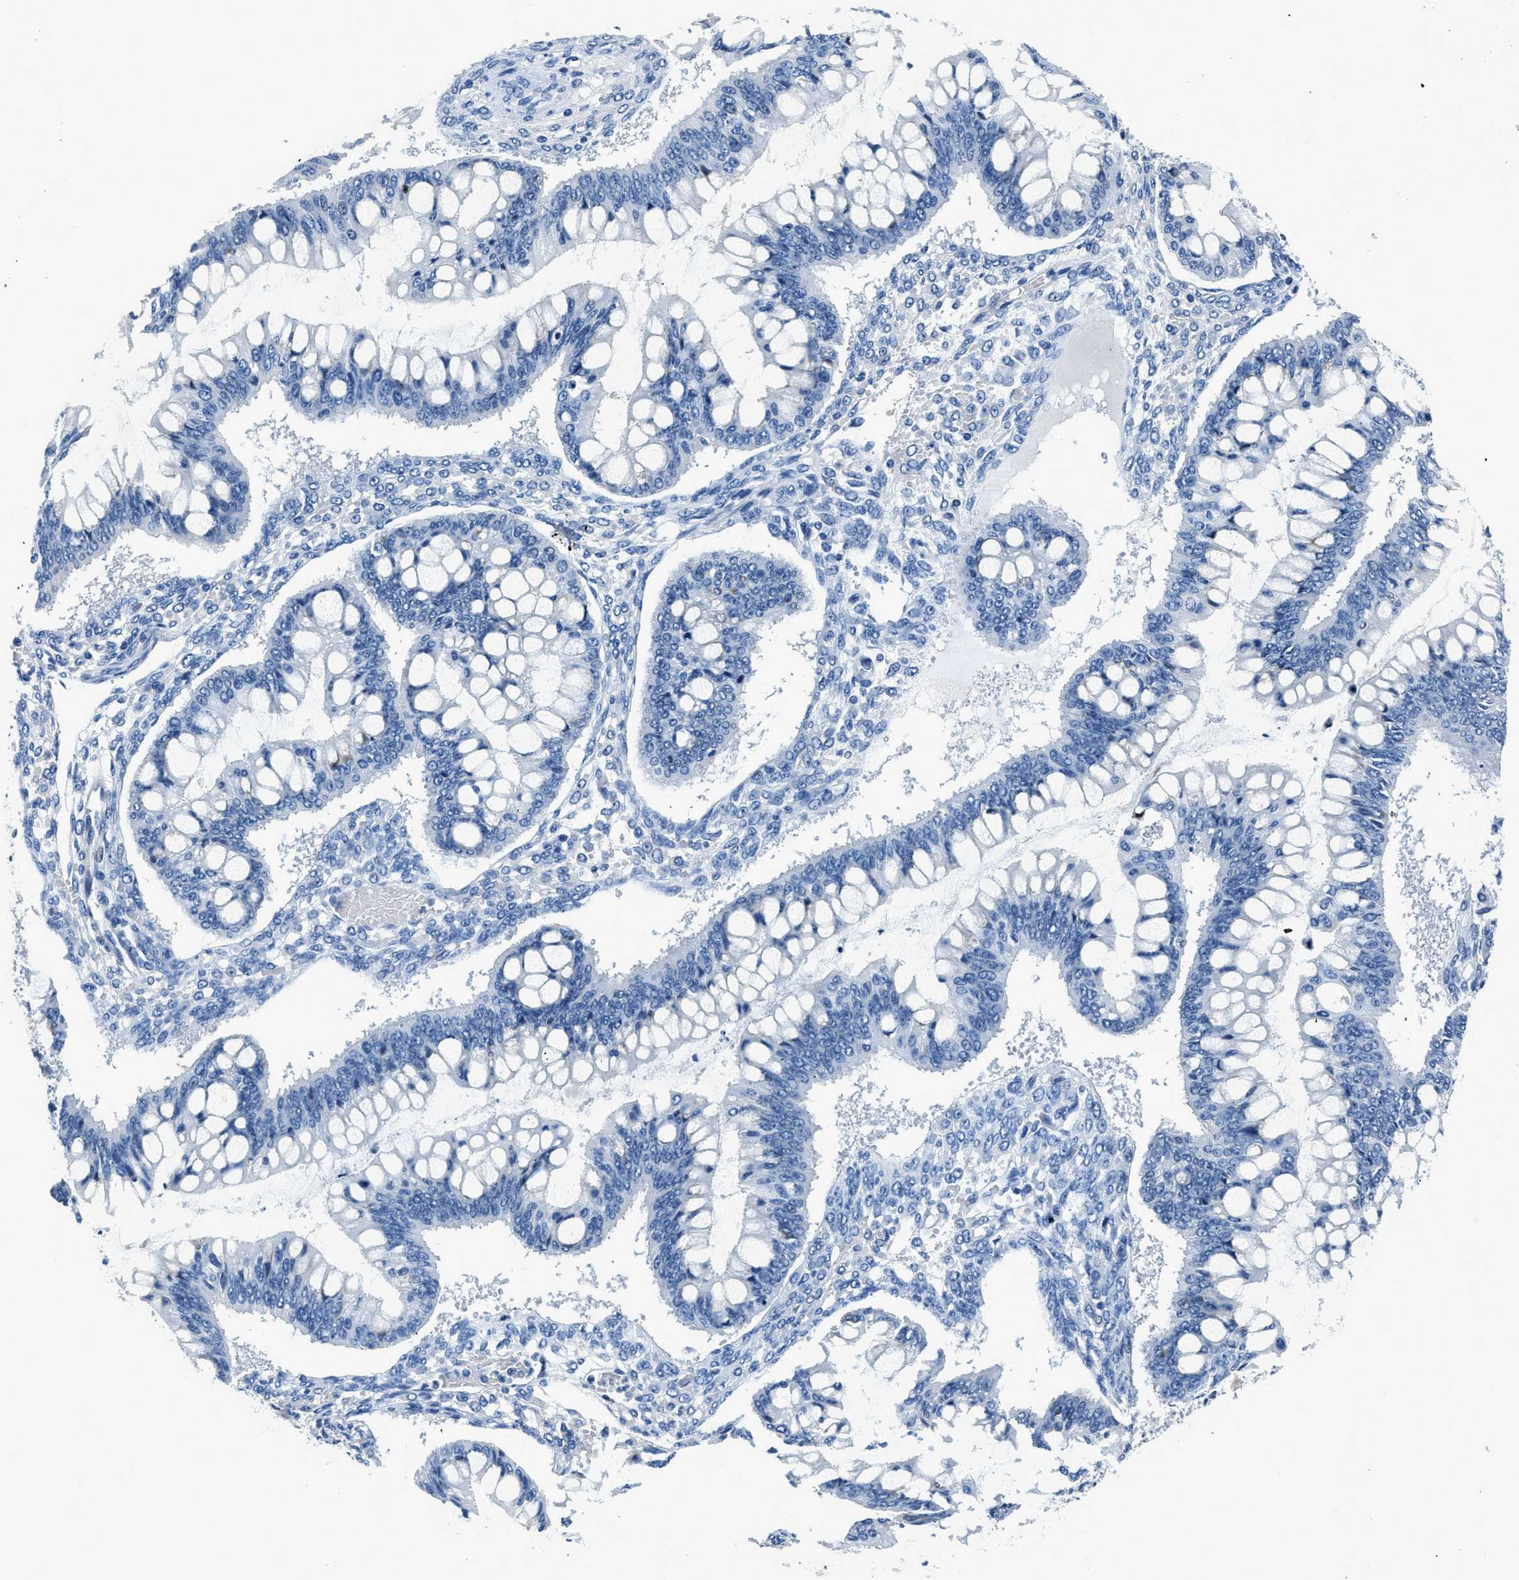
{"staining": {"intensity": "negative", "quantity": "none", "location": "none"}, "tissue": "ovarian cancer", "cell_type": "Tumor cells", "image_type": "cancer", "snomed": [{"axis": "morphology", "description": "Cystadenocarcinoma, mucinous, NOS"}, {"axis": "topography", "description": "Ovary"}], "caption": "This is an immunohistochemistry histopathology image of human ovarian cancer (mucinous cystadenocarcinoma). There is no positivity in tumor cells.", "gene": "GJA3", "patient": {"sex": "female", "age": 73}}